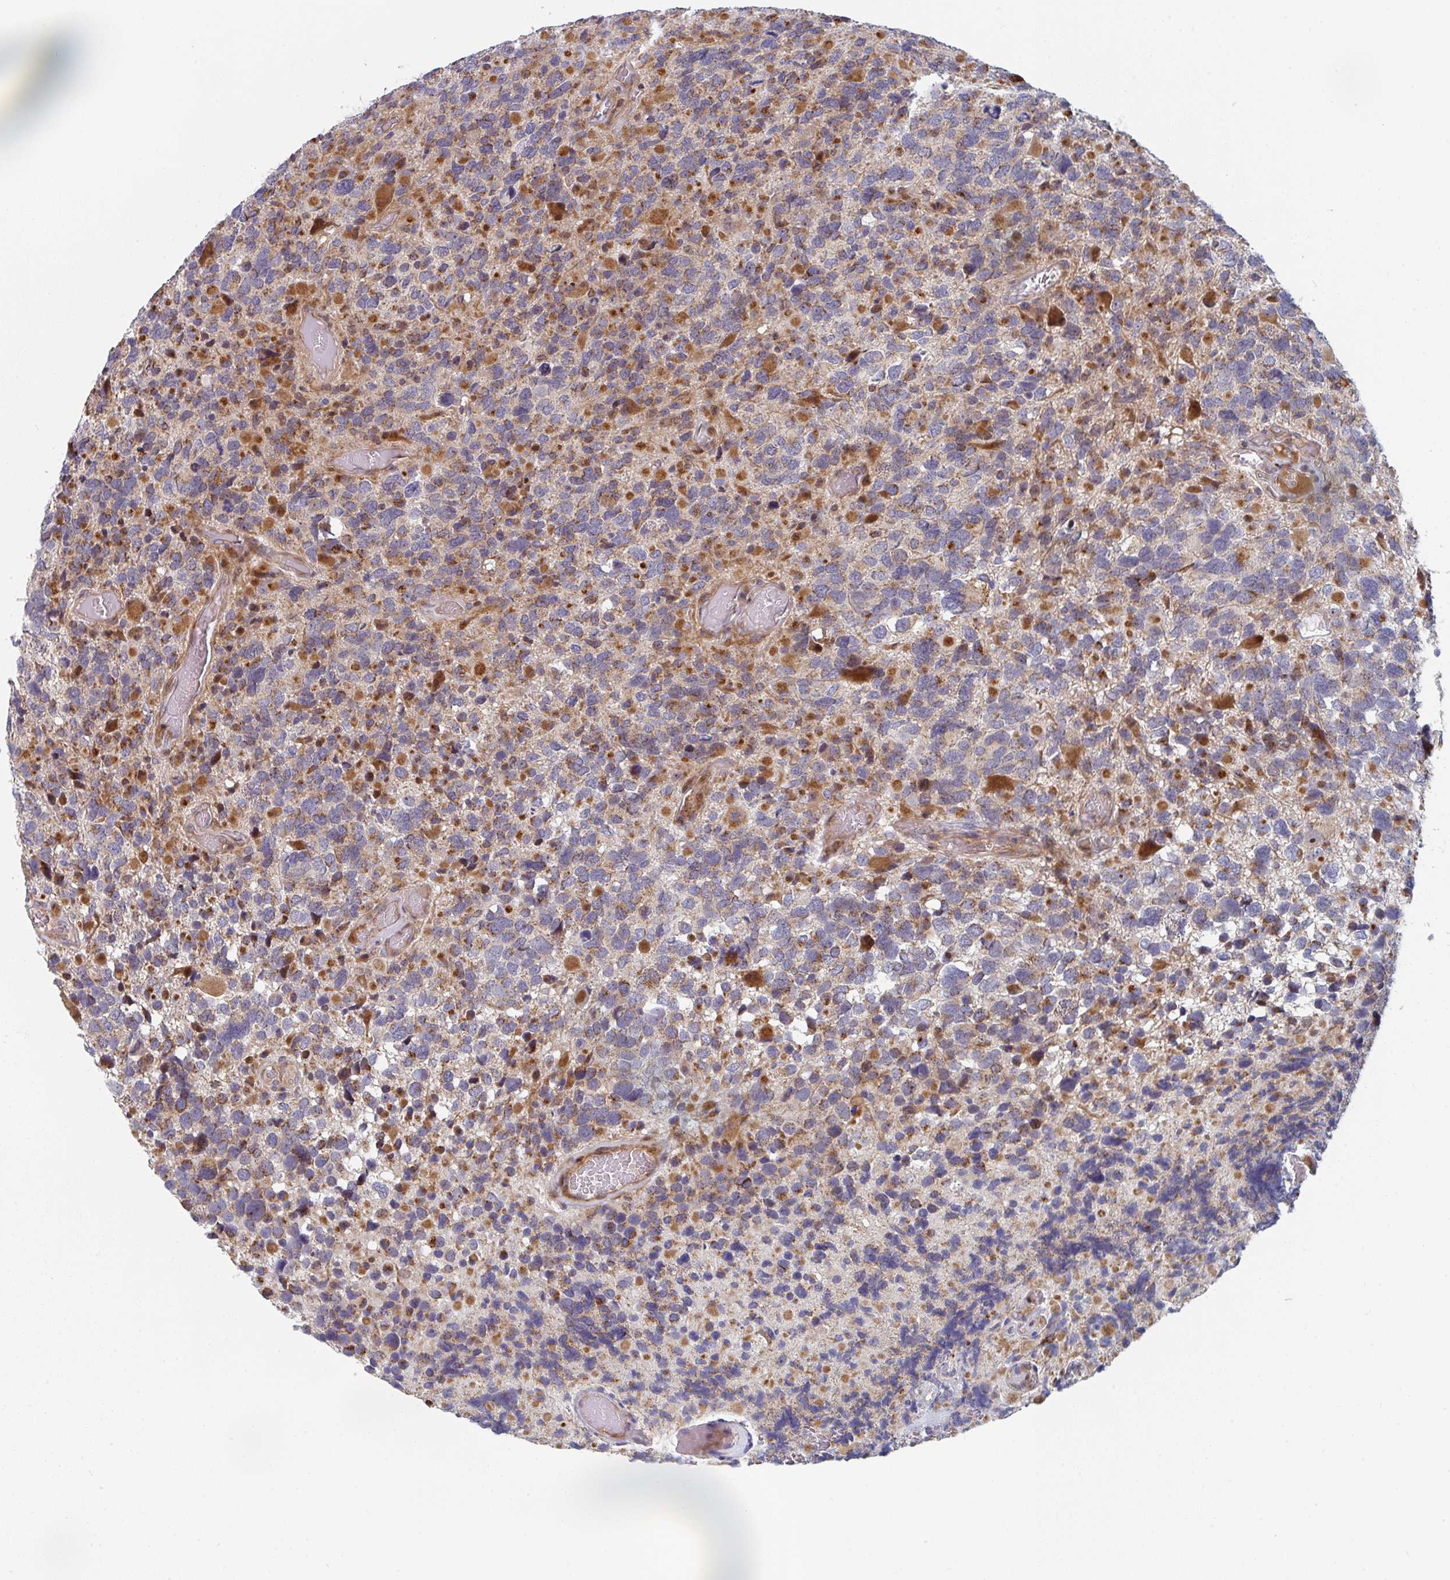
{"staining": {"intensity": "moderate", "quantity": "25%-75%", "location": "cytoplasmic/membranous"}, "tissue": "glioma", "cell_type": "Tumor cells", "image_type": "cancer", "snomed": [{"axis": "morphology", "description": "Glioma, malignant, High grade"}, {"axis": "topography", "description": "Brain"}], "caption": "The image displays immunohistochemical staining of glioma. There is moderate cytoplasmic/membranous positivity is identified in approximately 25%-75% of tumor cells.", "gene": "ZNF644", "patient": {"sex": "female", "age": 40}}